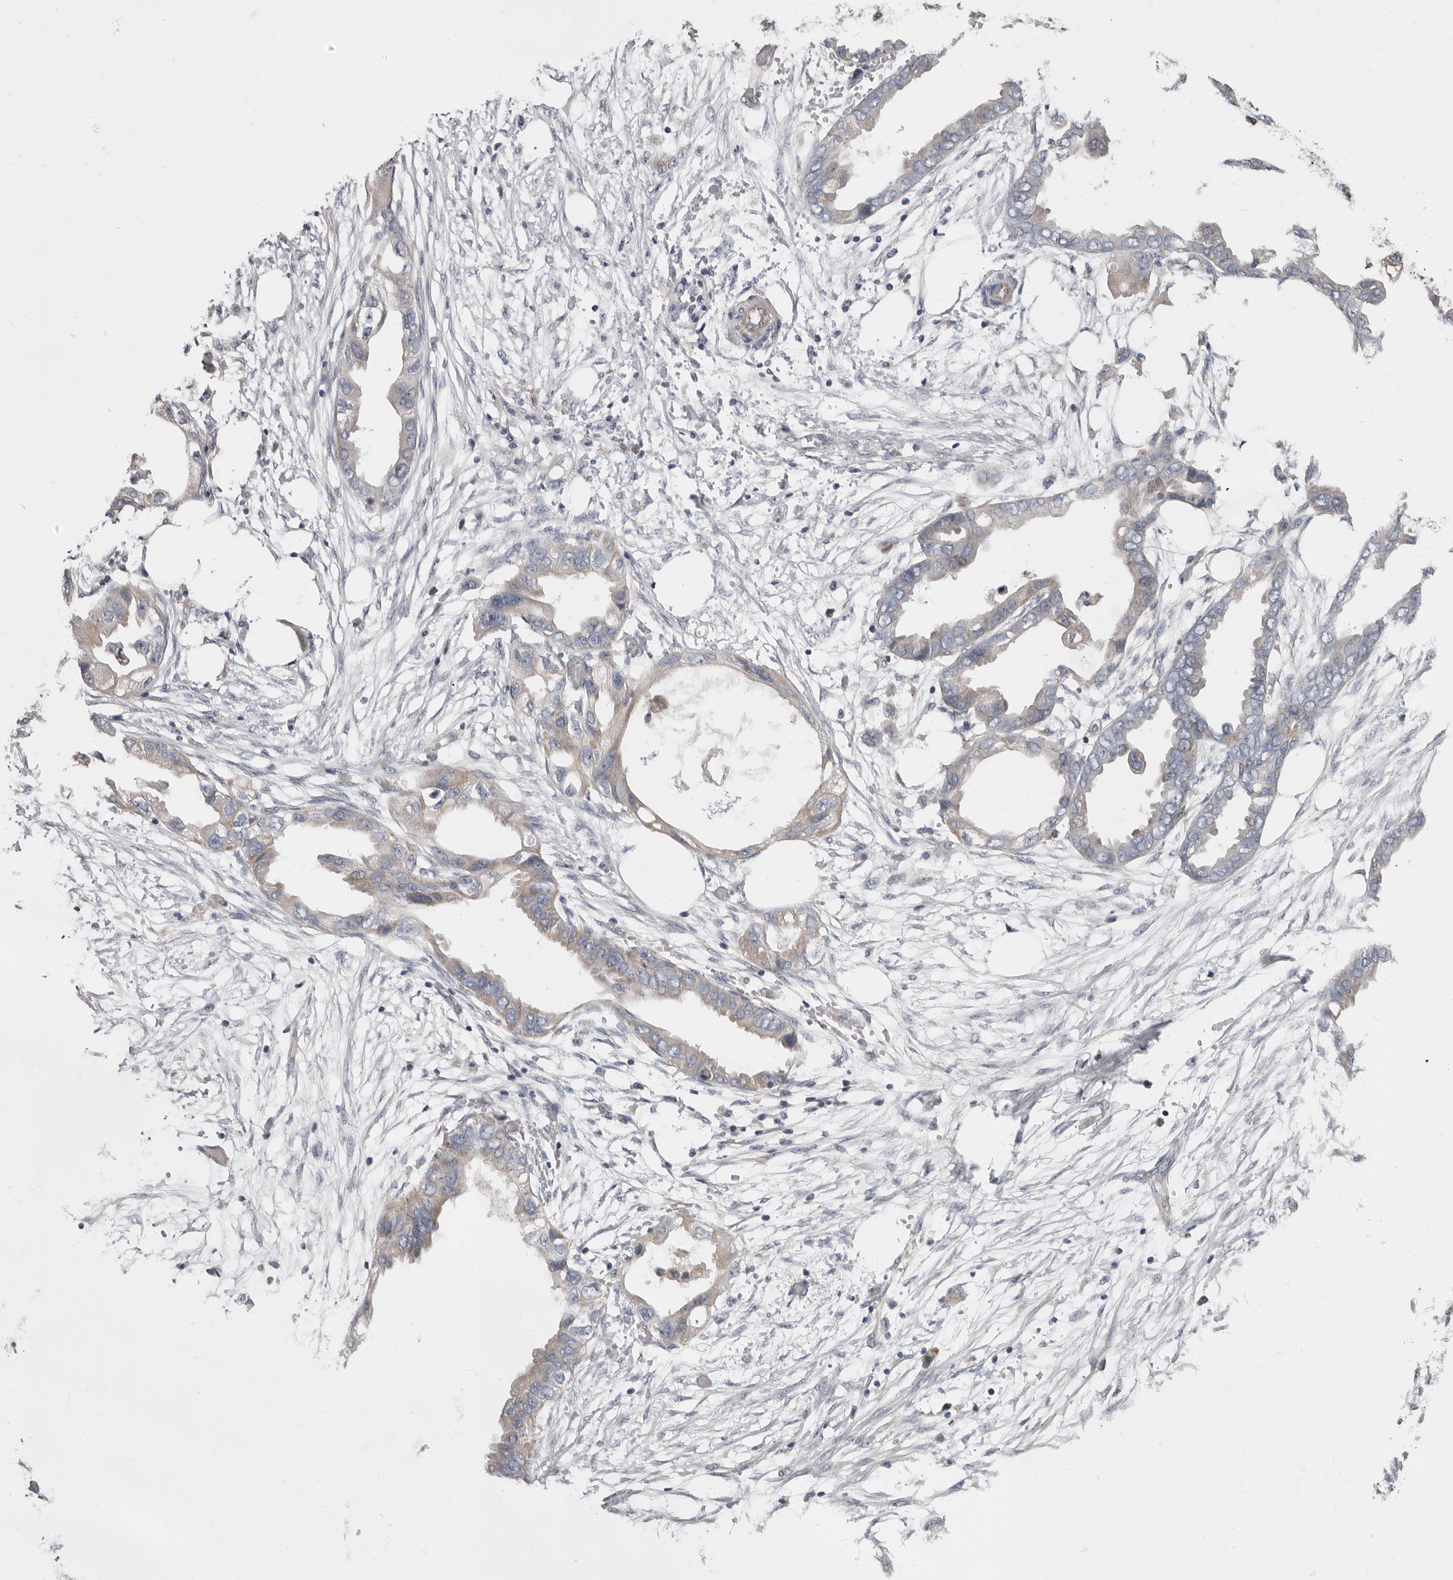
{"staining": {"intensity": "weak", "quantity": "25%-75%", "location": "cytoplasmic/membranous"}, "tissue": "endometrial cancer", "cell_type": "Tumor cells", "image_type": "cancer", "snomed": [{"axis": "morphology", "description": "Adenocarcinoma, NOS"}, {"axis": "morphology", "description": "Adenocarcinoma, metastatic, NOS"}, {"axis": "topography", "description": "Adipose tissue"}, {"axis": "topography", "description": "Endometrium"}], "caption": "Protein staining demonstrates weak cytoplasmic/membranous positivity in about 25%-75% of tumor cells in endometrial cancer (adenocarcinoma). (Stains: DAB in brown, nuclei in blue, Microscopy: brightfield microscopy at high magnification).", "gene": "FMO2", "patient": {"sex": "female", "age": 67}}